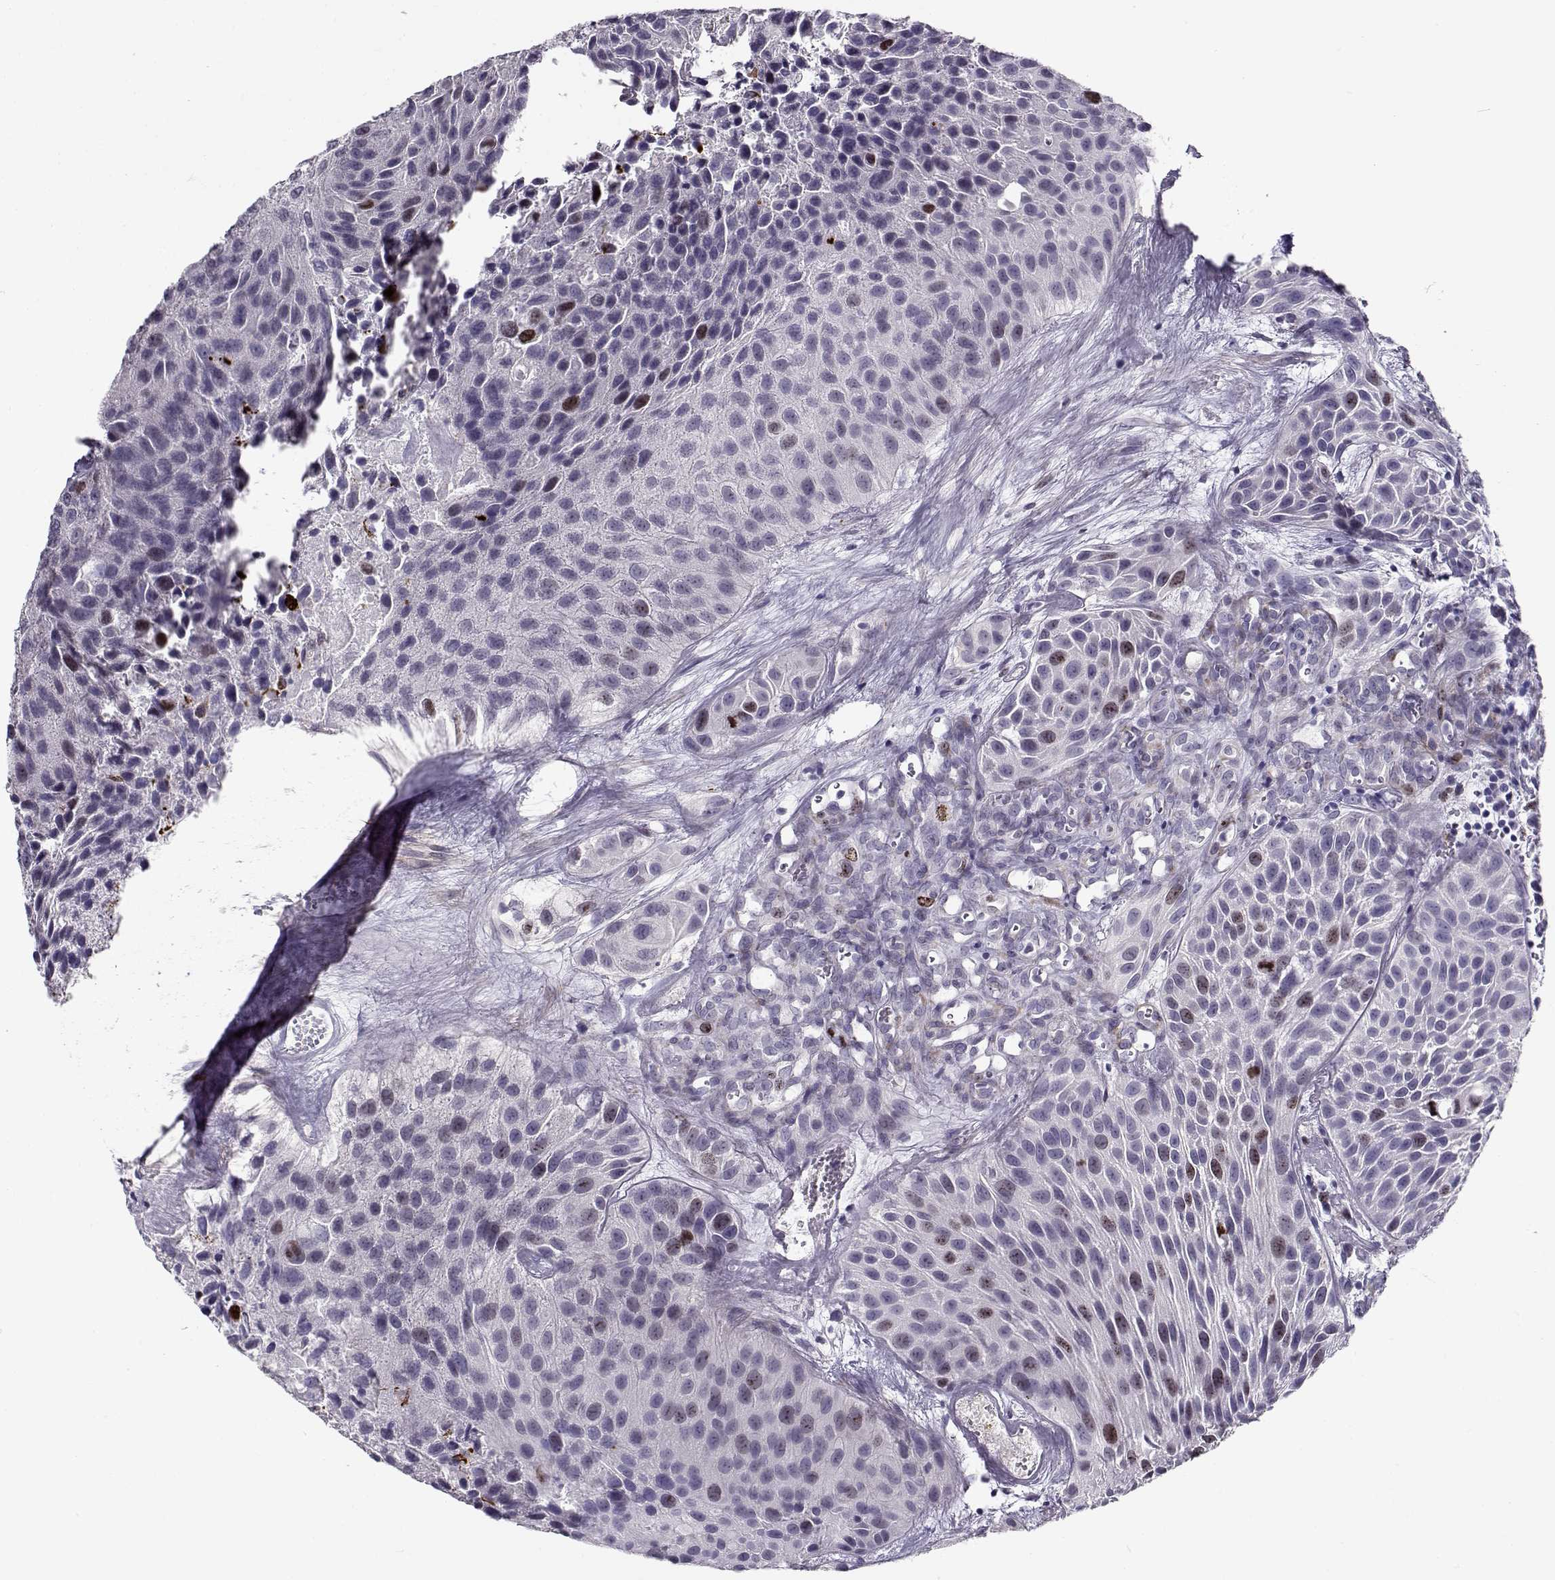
{"staining": {"intensity": "weak", "quantity": "<25%", "location": "nuclear"}, "tissue": "urothelial cancer", "cell_type": "Tumor cells", "image_type": "cancer", "snomed": [{"axis": "morphology", "description": "Urothelial carcinoma, Low grade"}, {"axis": "topography", "description": "Urinary bladder"}], "caption": "This is a photomicrograph of IHC staining of low-grade urothelial carcinoma, which shows no expression in tumor cells.", "gene": "NPW", "patient": {"sex": "female", "age": 87}}